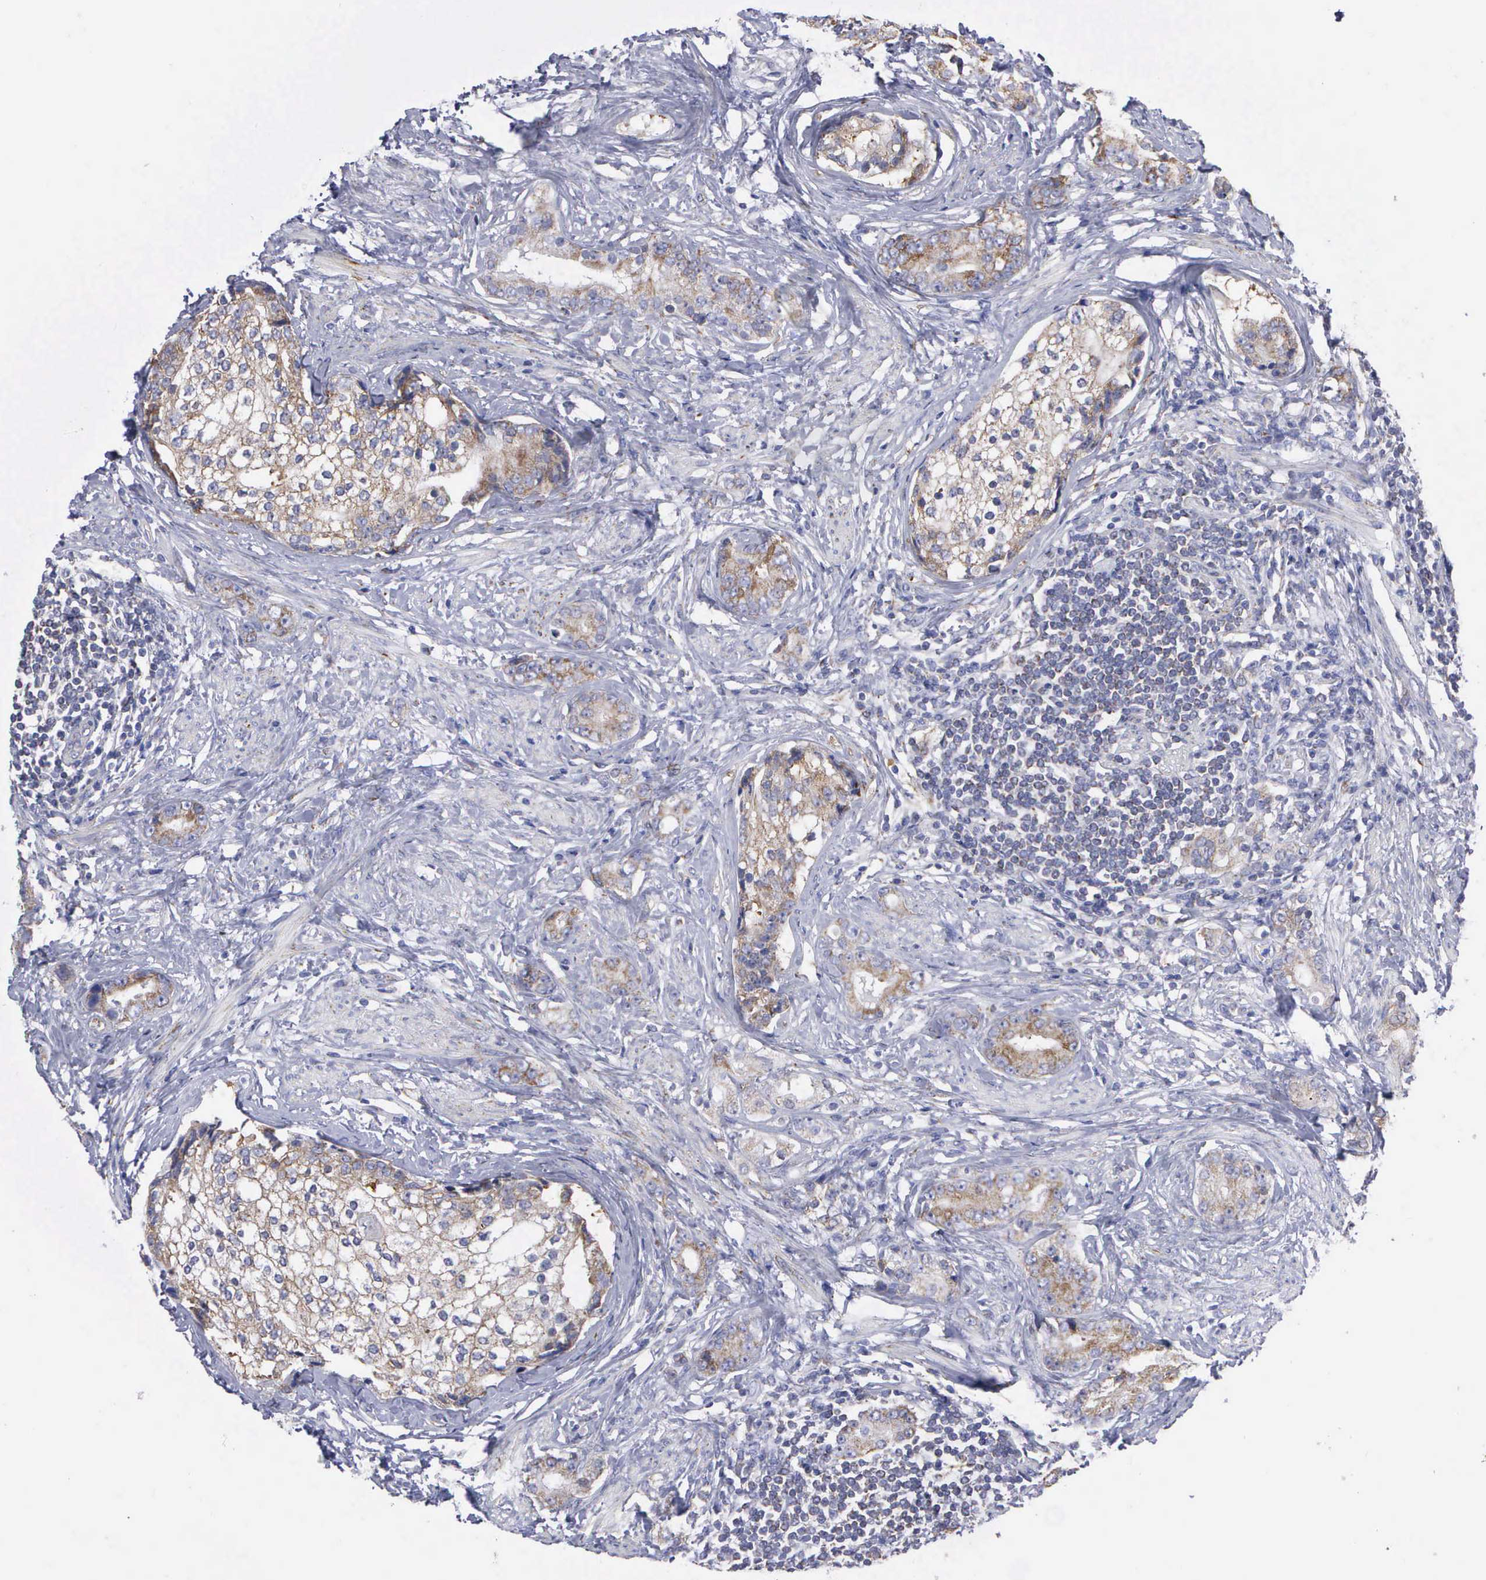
{"staining": {"intensity": "moderate", "quantity": ">75%", "location": "cytoplasmic/membranous"}, "tissue": "prostate cancer", "cell_type": "Tumor cells", "image_type": "cancer", "snomed": [{"axis": "morphology", "description": "Adenocarcinoma, Medium grade"}, {"axis": "topography", "description": "Prostate"}], "caption": "This is a micrograph of immunohistochemistry (IHC) staining of prostate cancer, which shows moderate staining in the cytoplasmic/membranous of tumor cells.", "gene": "APOOL", "patient": {"sex": "male", "age": 59}}